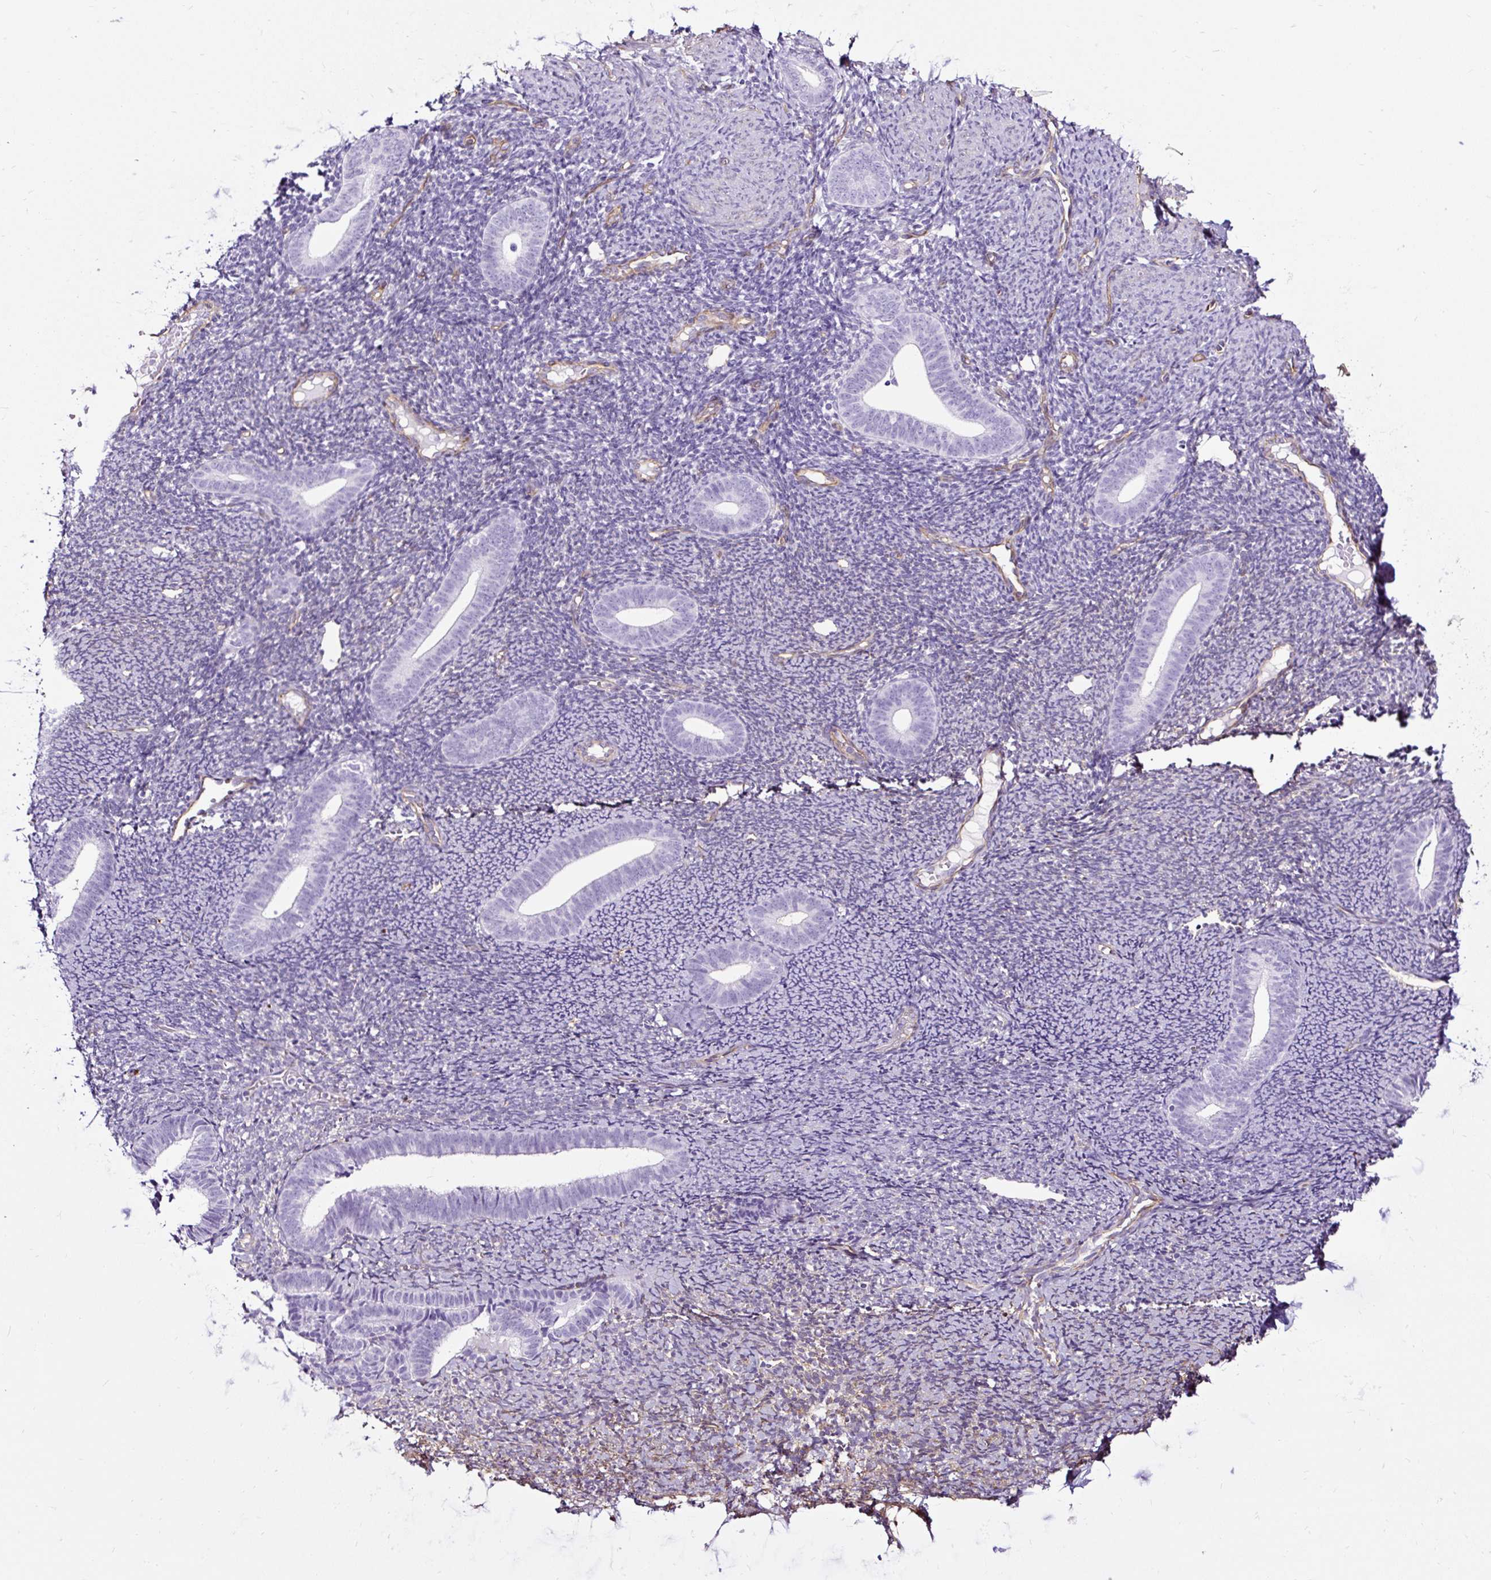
{"staining": {"intensity": "negative", "quantity": "none", "location": "none"}, "tissue": "endometrium", "cell_type": "Cells in endometrial stroma", "image_type": "normal", "snomed": [{"axis": "morphology", "description": "Normal tissue, NOS"}, {"axis": "topography", "description": "Endometrium"}], "caption": "There is no significant staining in cells in endometrial stroma of endometrium. The staining was performed using DAB to visualize the protein expression in brown, while the nuclei were stained in blue with hematoxylin (Magnification: 20x).", "gene": "SLC7A8", "patient": {"sex": "female", "age": 39}}